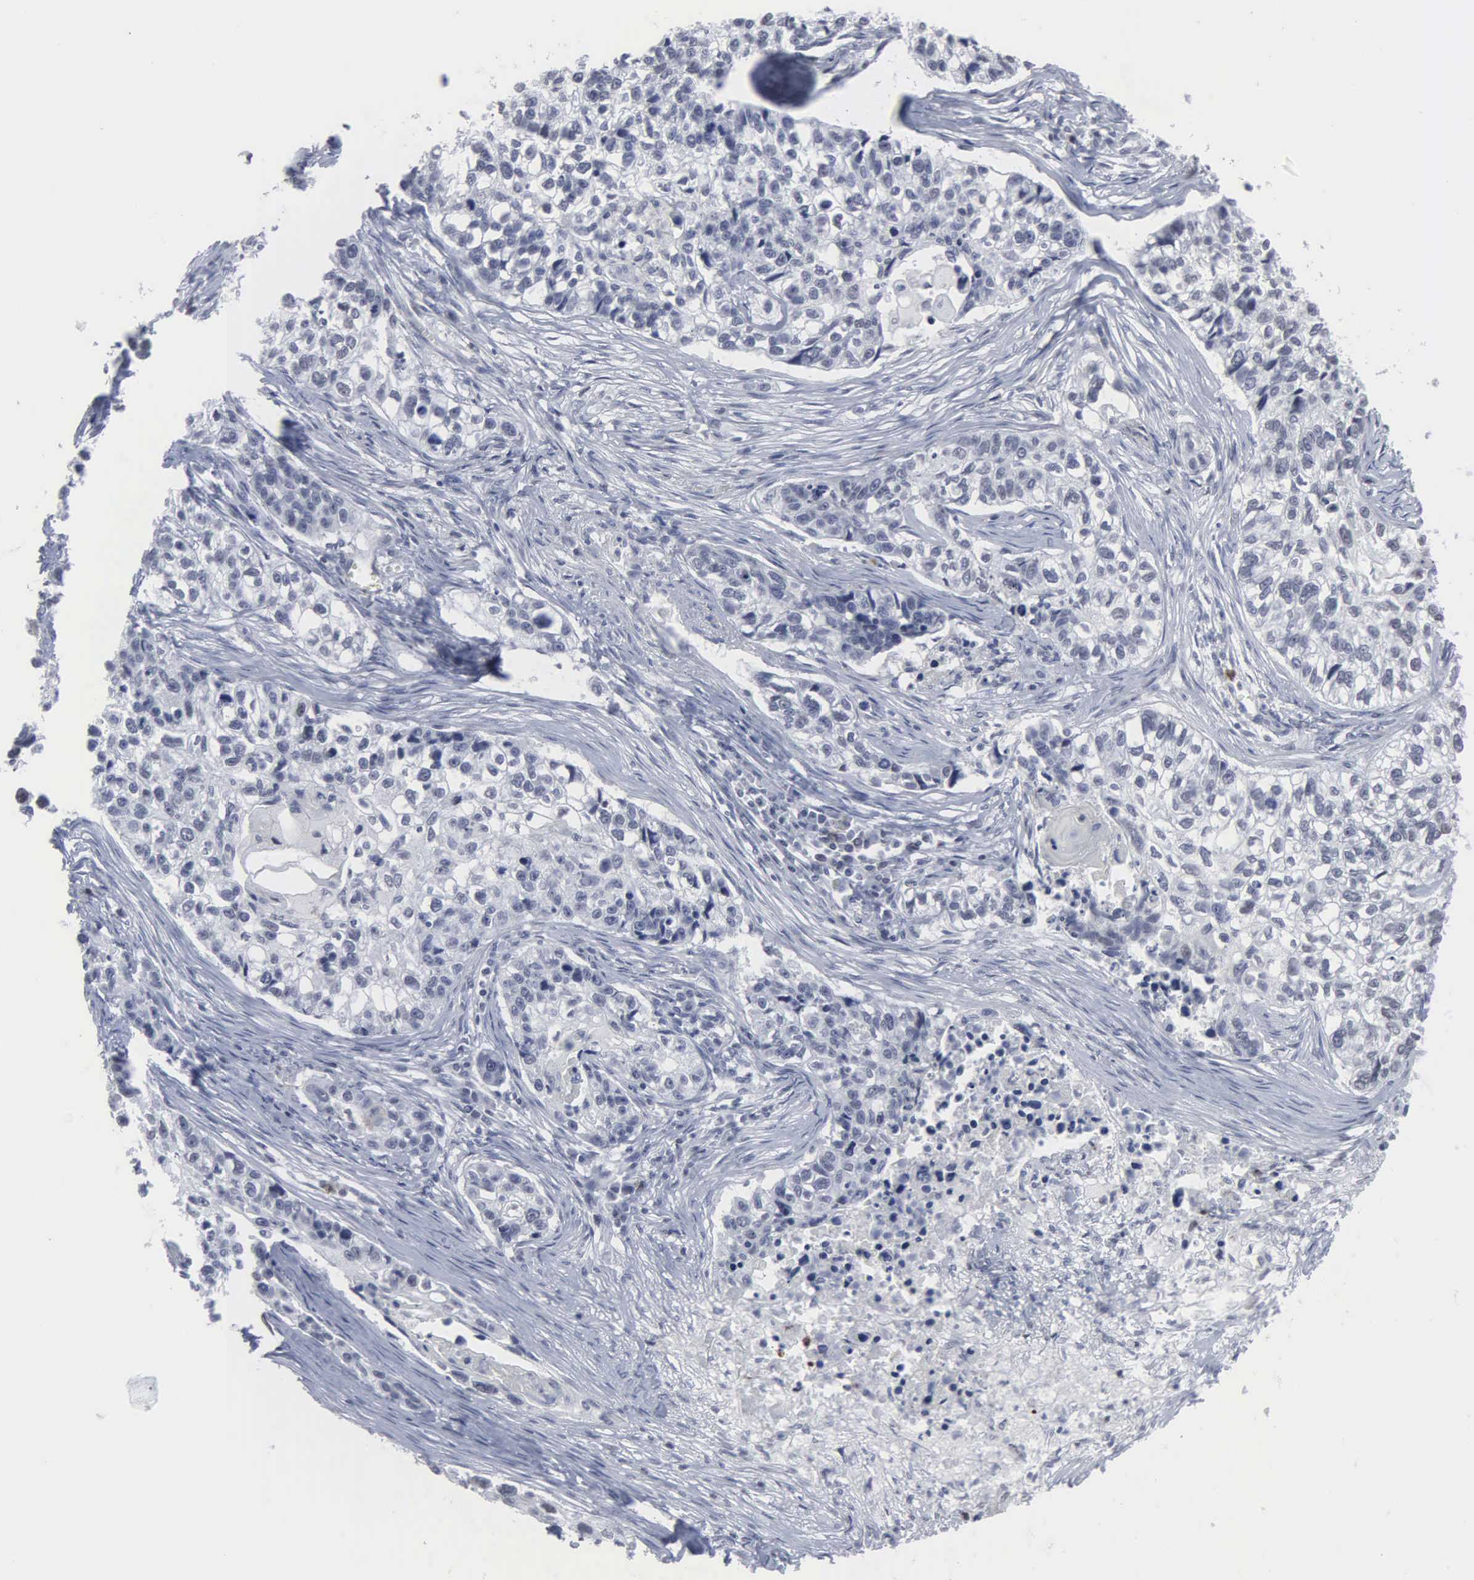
{"staining": {"intensity": "negative", "quantity": "none", "location": "none"}, "tissue": "lung cancer", "cell_type": "Tumor cells", "image_type": "cancer", "snomed": [{"axis": "morphology", "description": "Squamous cell carcinoma, NOS"}, {"axis": "topography", "description": "Lymph node"}, {"axis": "topography", "description": "Lung"}], "caption": "Lung cancer was stained to show a protein in brown. There is no significant positivity in tumor cells.", "gene": "SPIN3", "patient": {"sex": "male", "age": 74}}